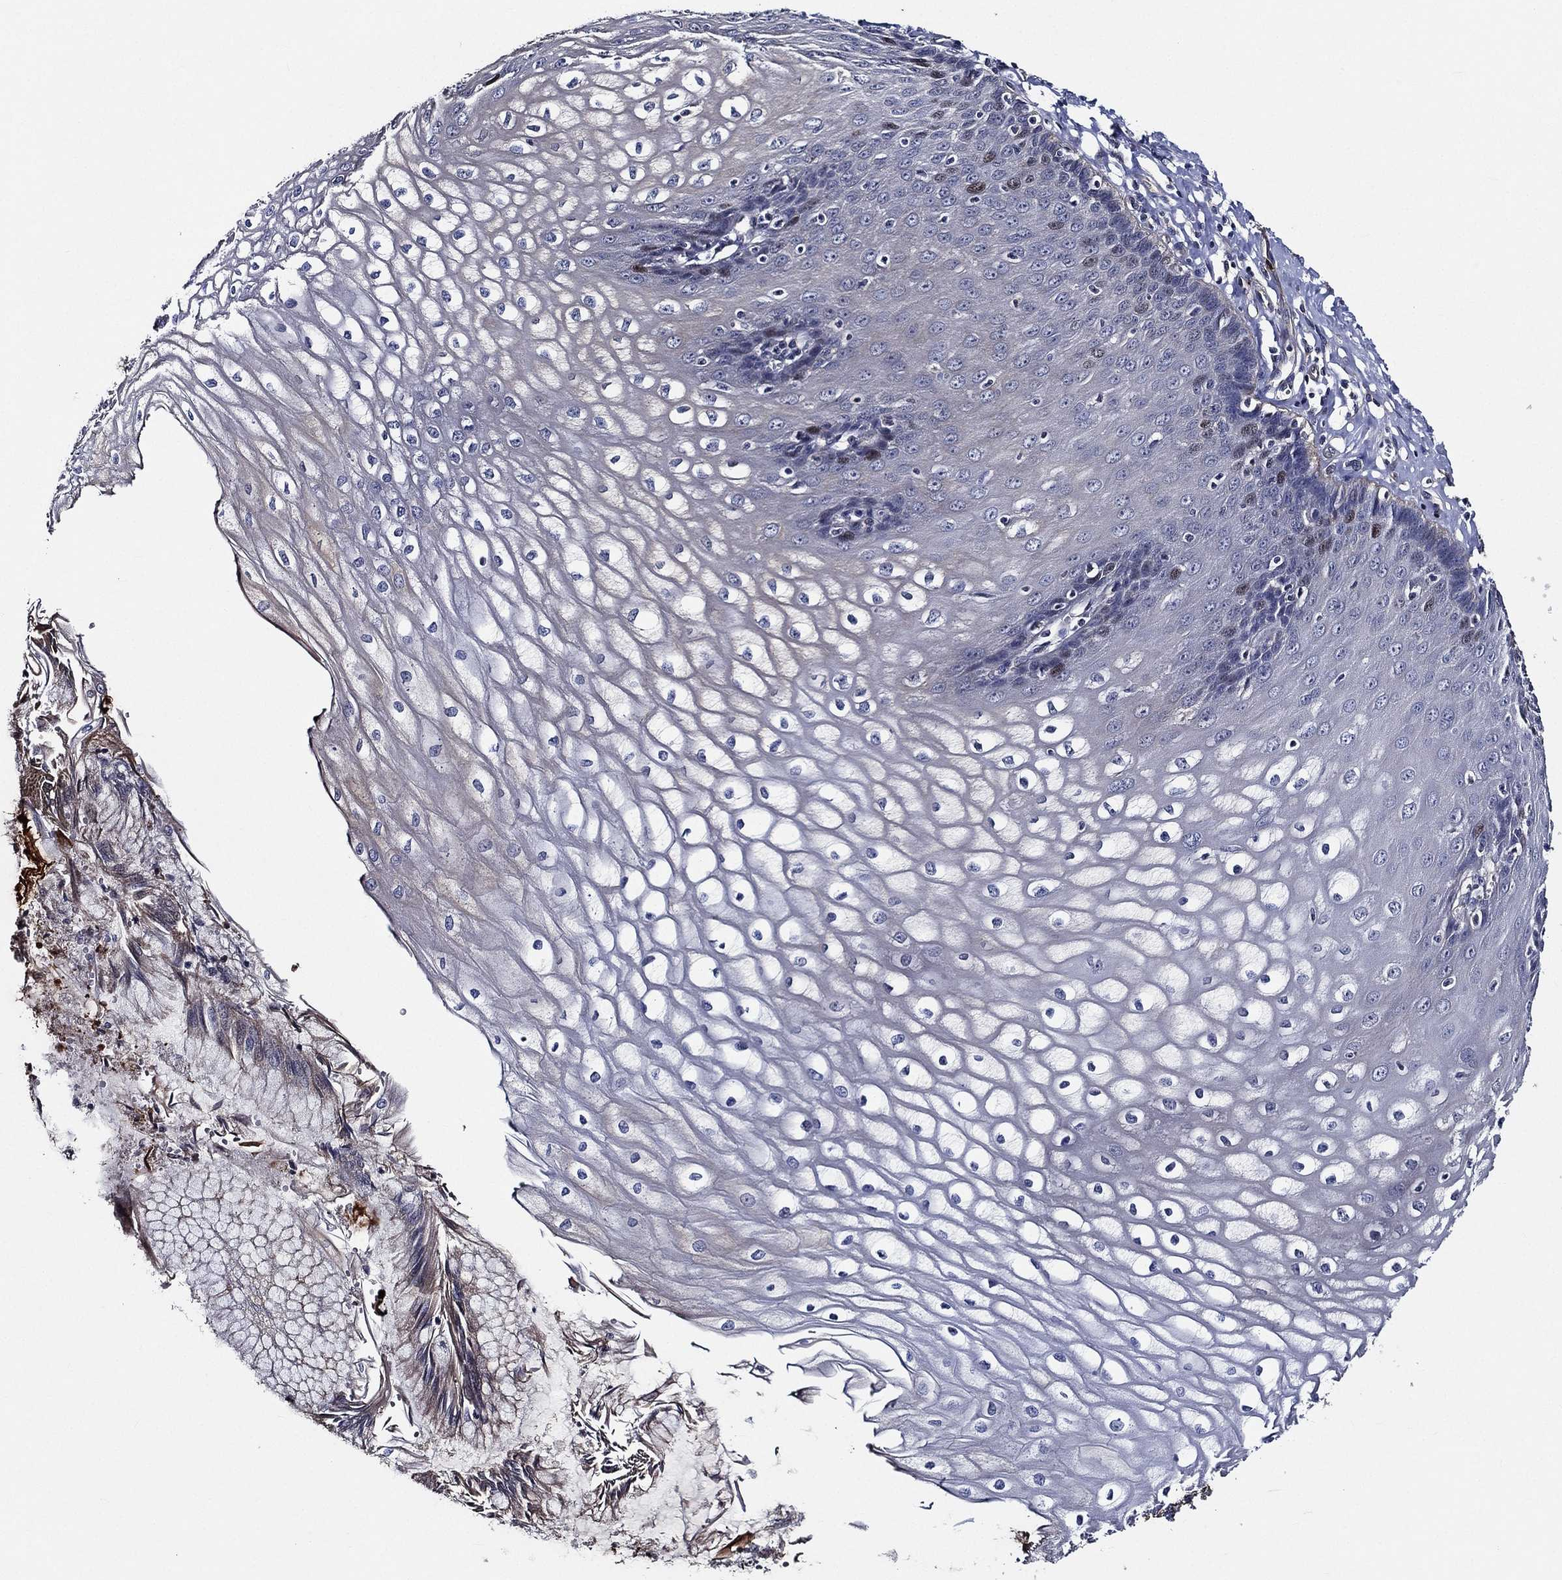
{"staining": {"intensity": "moderate", "quantity": "<25%", "location": "nuclear"}, "tissue": "esophagus", "cell_type": "Squamous epithelial cells", "image_type": "normal", "snomed": [{"axis": "morphology", "description": "Normal tissue, NOS"}, {"axis": "topography", "description": "Esophagus"}], "caption": "High-magnification brightfield microscopy of normal esophagus stained with DAB (brown) and counterstained with hematoxylin (blue). squamous epithelial cells exhibit moderate nuclear expression is appreciated in approximately<25% of cells. (Stains: DAB (3,3'-diaminobenzidine) in brown, nuclei in blue, Microscopy: brightfield microscopy at high magnification).", "gene": "KIF20B", "patient": {"sex": "male", "age": 58}}